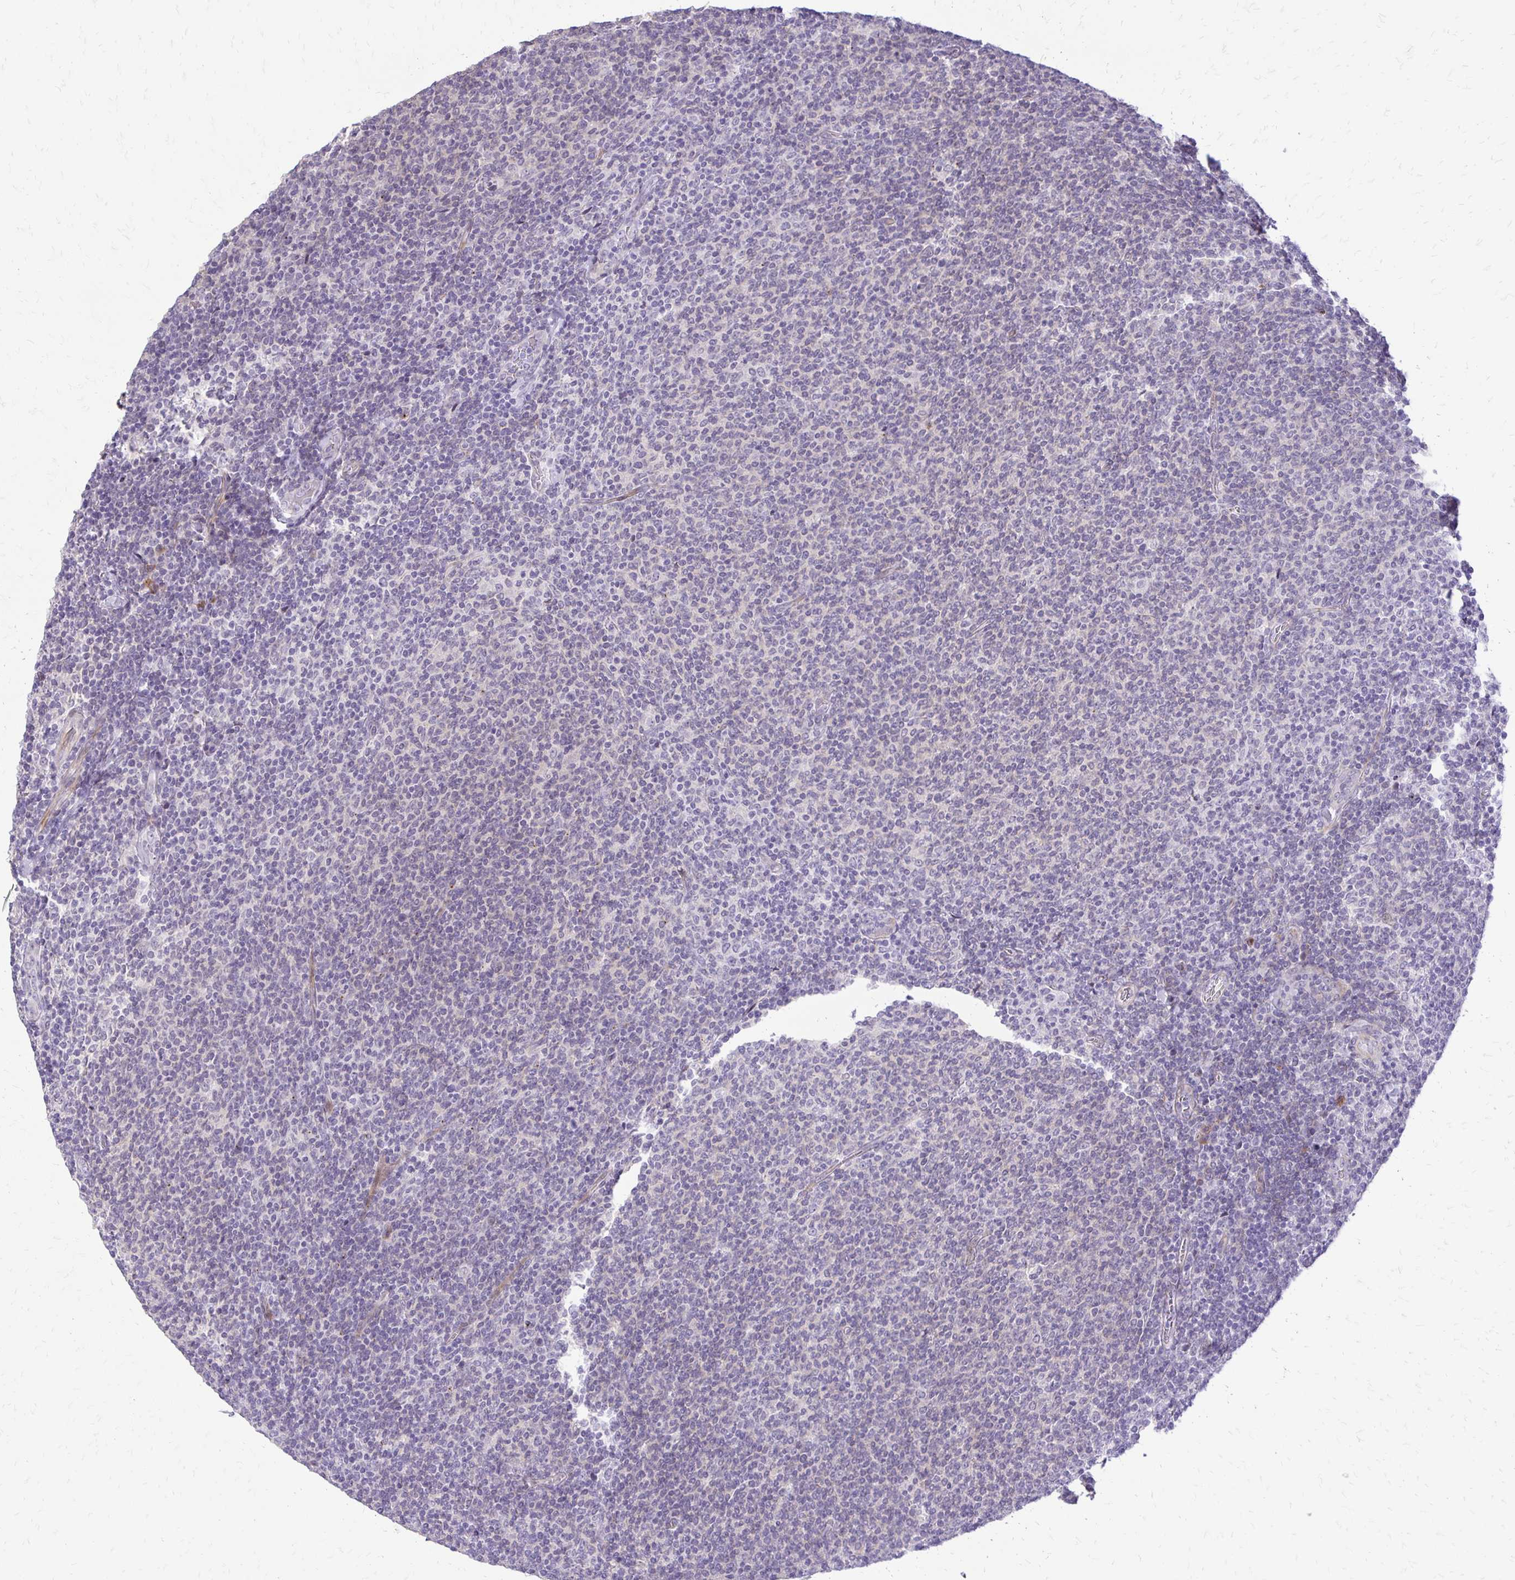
{"staining": {"intensity": "negative", "quantity": "none", "location": "none"}, "tissue": "lymphoma", "cell_type": "Tumor cells", "image_type": "cancer", "snomed": [{"axis": "morphology", "description": "Malignant lymphoma, non-Hodgkin's type, Low grade"}, {"axis": "topography", "description": "Lymph node"}], "caption": "Immunohistochemistry photomicrograph of human malignant lymphoma, non-Hodgkin's type (low-grade) stained for a protein (brown), which demonstrates no staining in tumor cells.", "gene": "EPYC", "patient": {"sex": "male", "age": 52}}